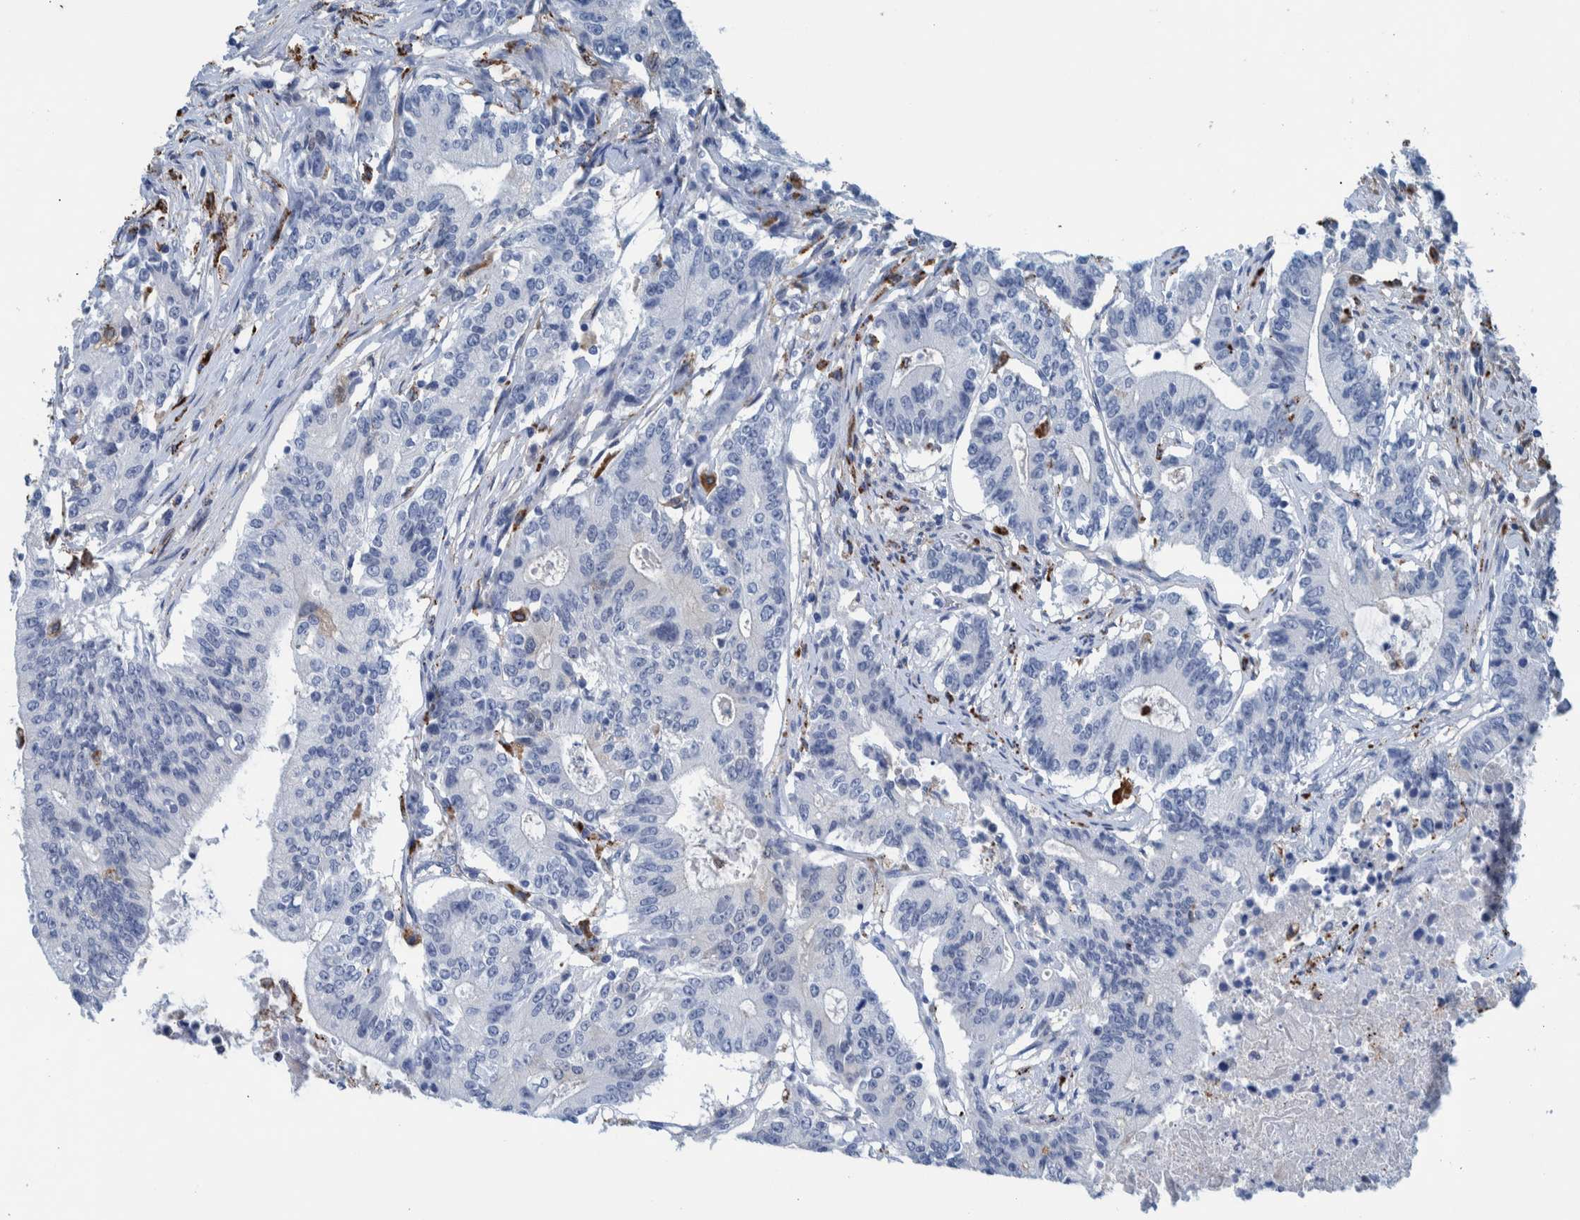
{"staining": {"intensity": "negative", "quantity": "none", "location": "none"}, "tissue": "colorectal cancer", "cell_type": "Tumor cells", "image_type": "cancer", "snomed": [{"axis": "morphology", "description": "Adenocarcinoma, NOS"}, {"axis": "topography", "description": "Colon"}], "caption": "Histopathology image shows no protein expression in tumor cells of colorectal adenocarcinoma tissue. (DAB (3,3'-diaminobenzidine) immunohistochemistry, high magnification).", "gene": "IDO1", "patient": {"sex": "female", "age": 77}}